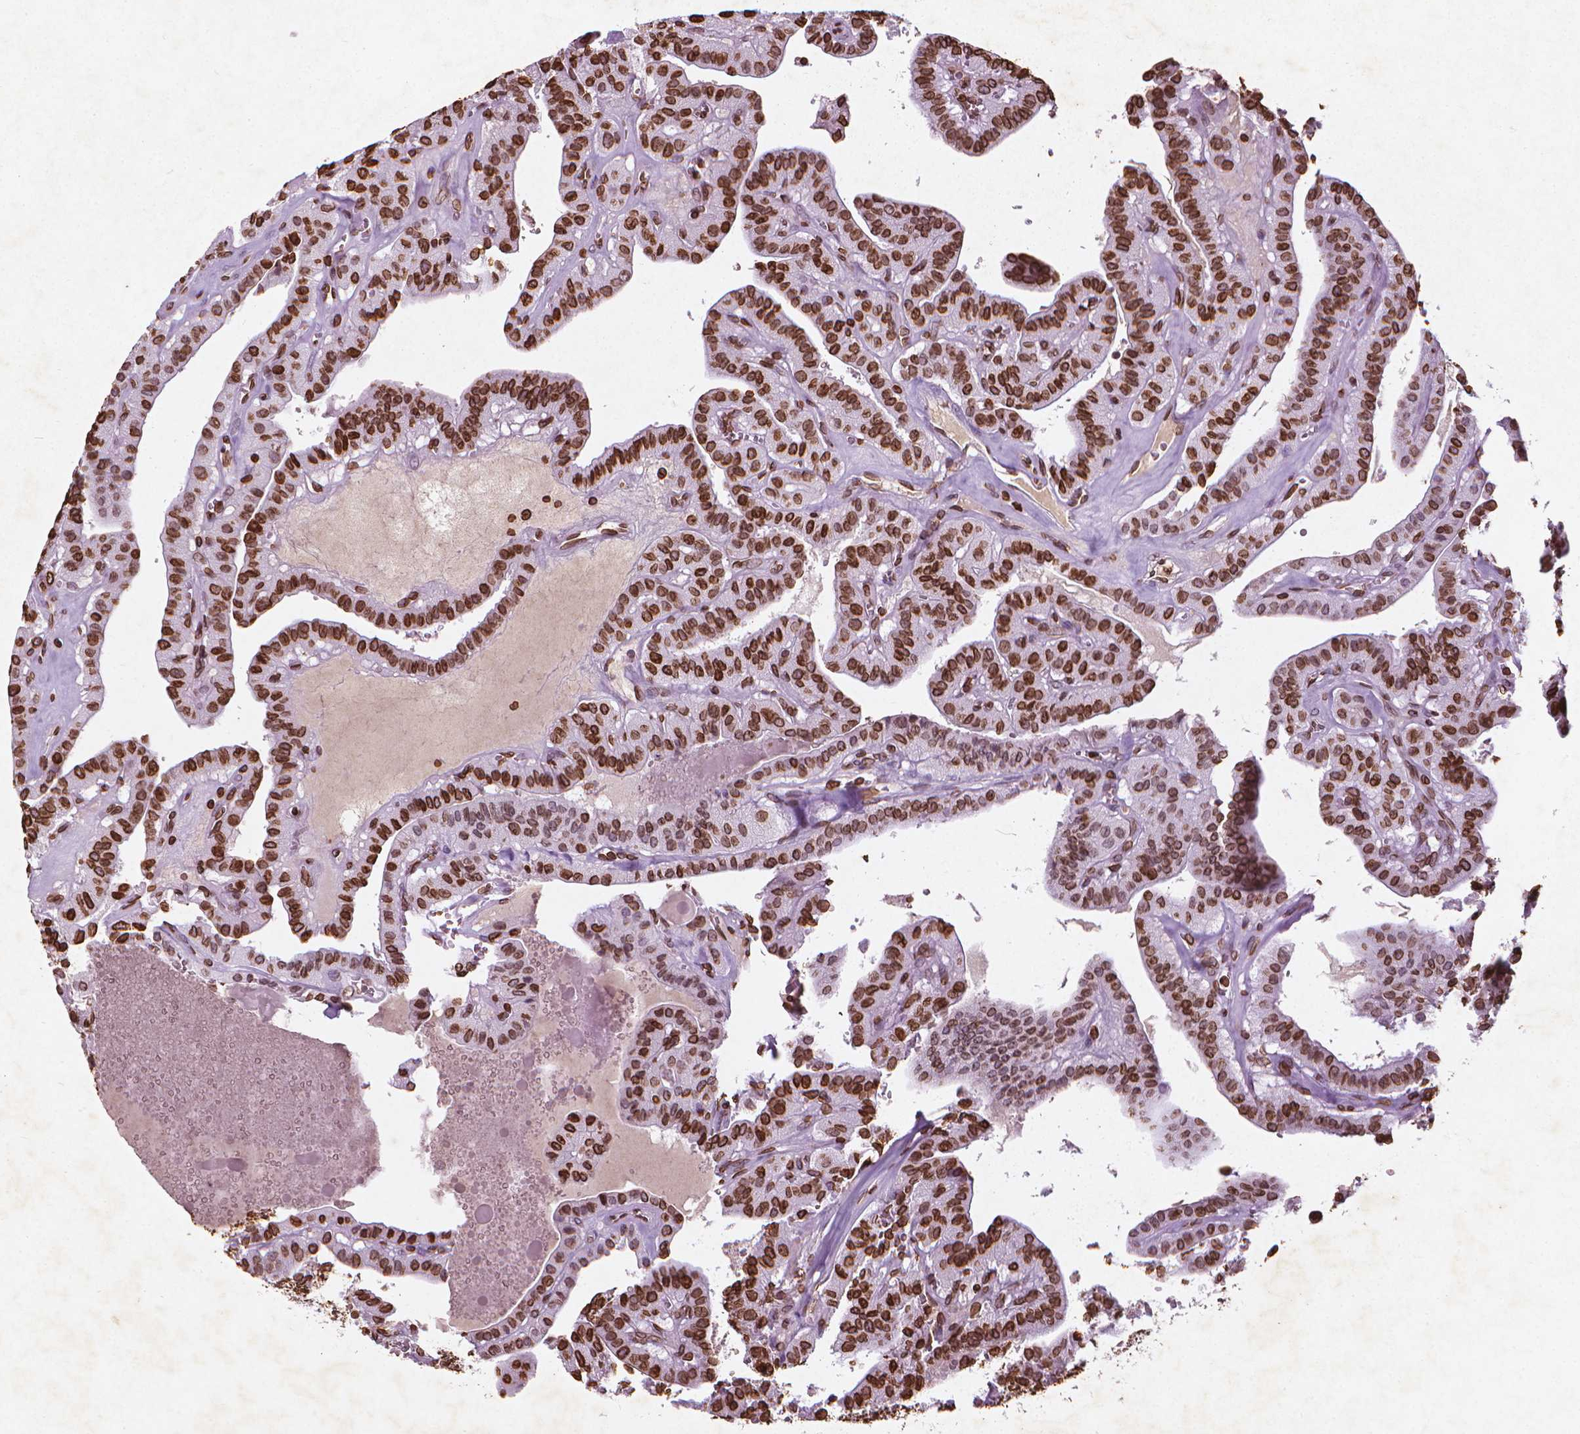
{"staining": {"intensity": "strong", "quantity": ">75%", "location": "cytoplasmic/membranous,nuclear"}, "tissue": "thyroid cancer", "cell_type": "Tumor cells", "image_type": "cancer", "snomed": [{"axis": "morphology", "description": "Papillary adenocarcinoma, NOS"}, {"axis": "topography", "description": "Thyroid gland"}], "caption": "Tumor cells display high levels of strong cytoplasmic/membranous and nuclear staining in approximately >75% of cells in papillary adenocarcinoma (thyroid).", "gene": "LMNB1", "patient": {"sex": "male", "age": 52}}